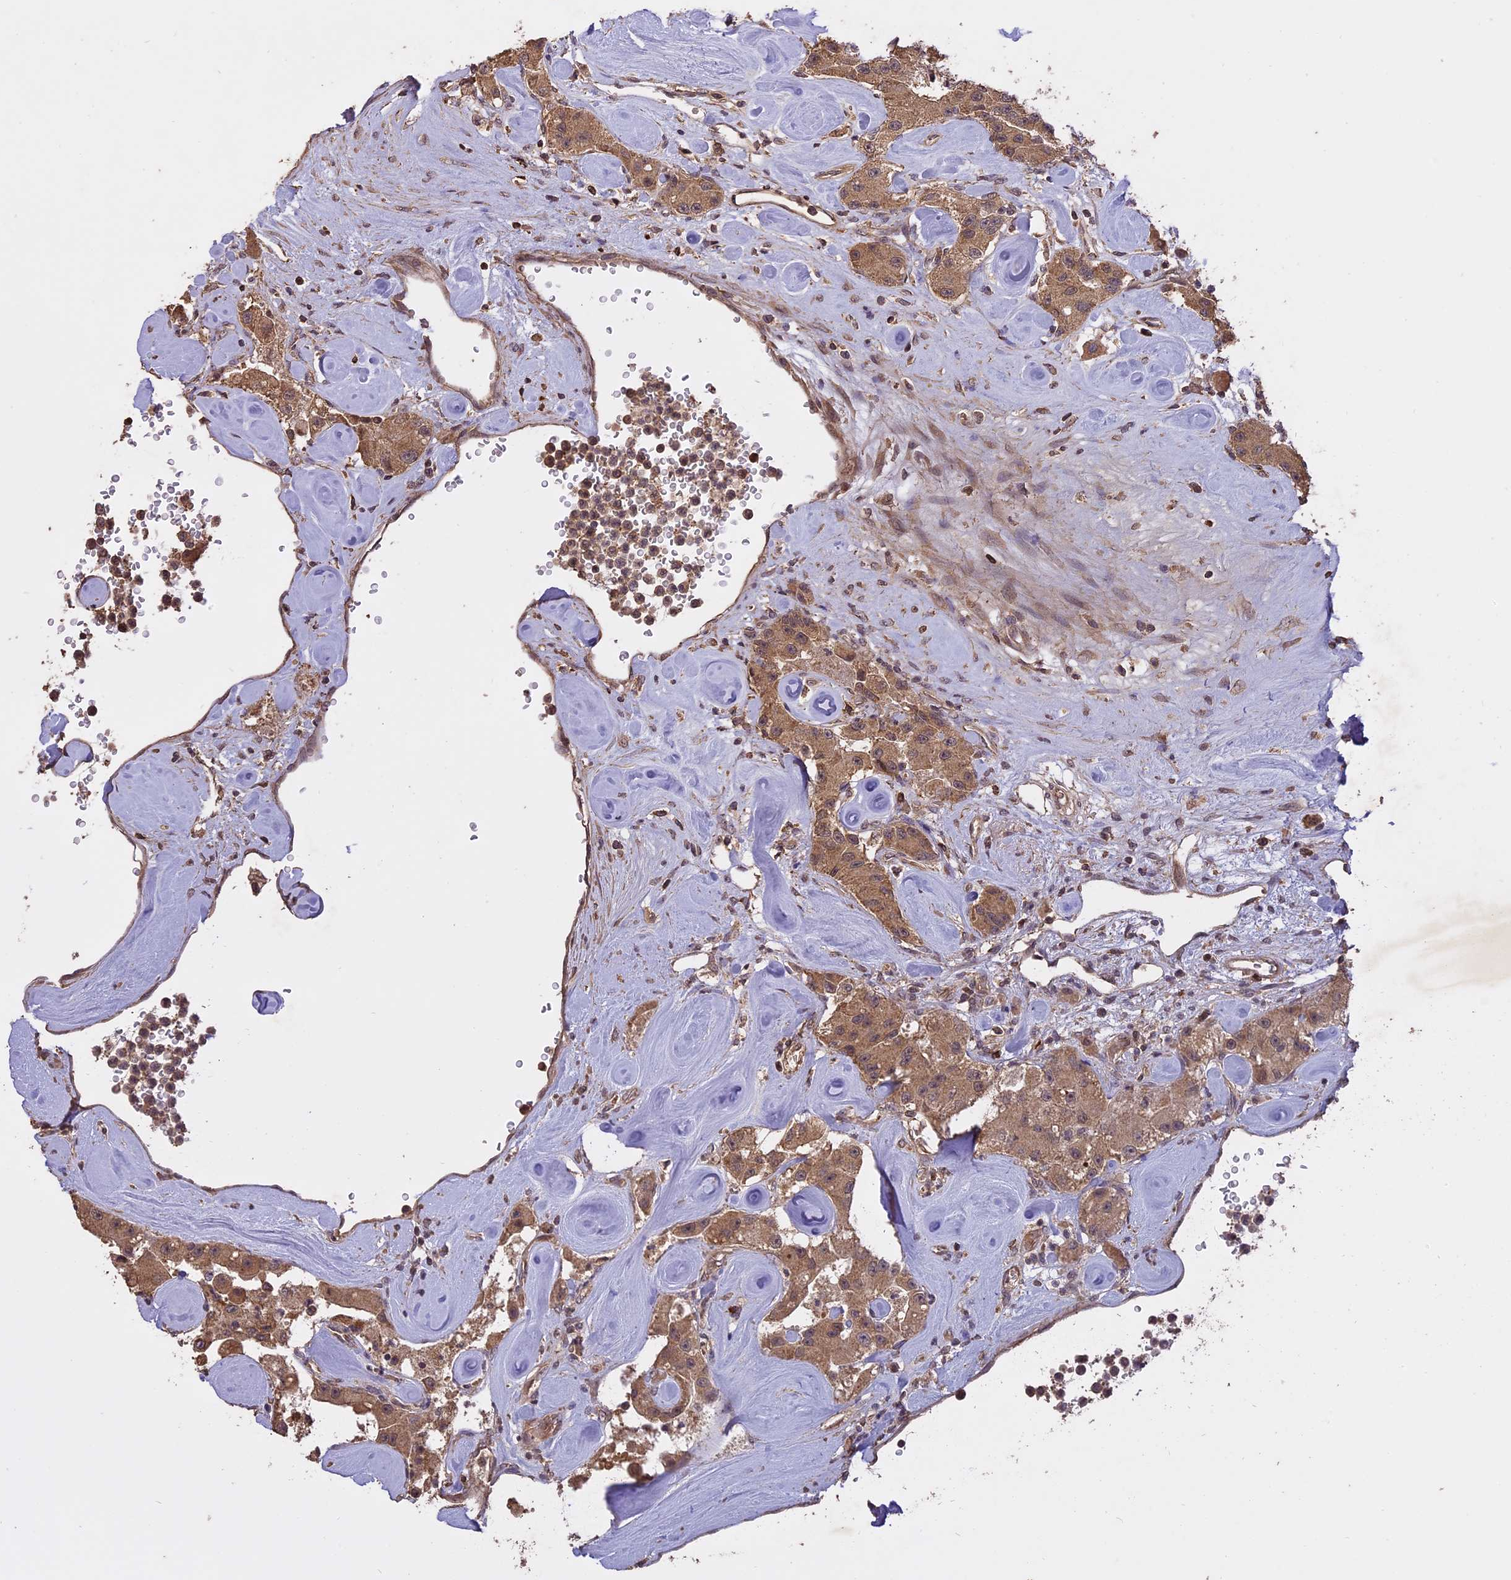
{"staining": {"intensity": "moderate", "quantity": ">75%", "location": "cytoplasmic/membranous"}, "tissue": "carcinoid", "cell_type": "Tumor cells", "image_type": "cancer", "snomed": [{"axis": "morphology", "description": "Carcinoid, malignant, NOS"}, {"axis": "topography", "description": "Pancreas"}], "caption": "A brown stain highlights moderate cytoplasmic/membranous expression of a protein in carcinoid tumor cells.", "gene": "TIGD7", "patient": {"sex": "male", "age": 41}}